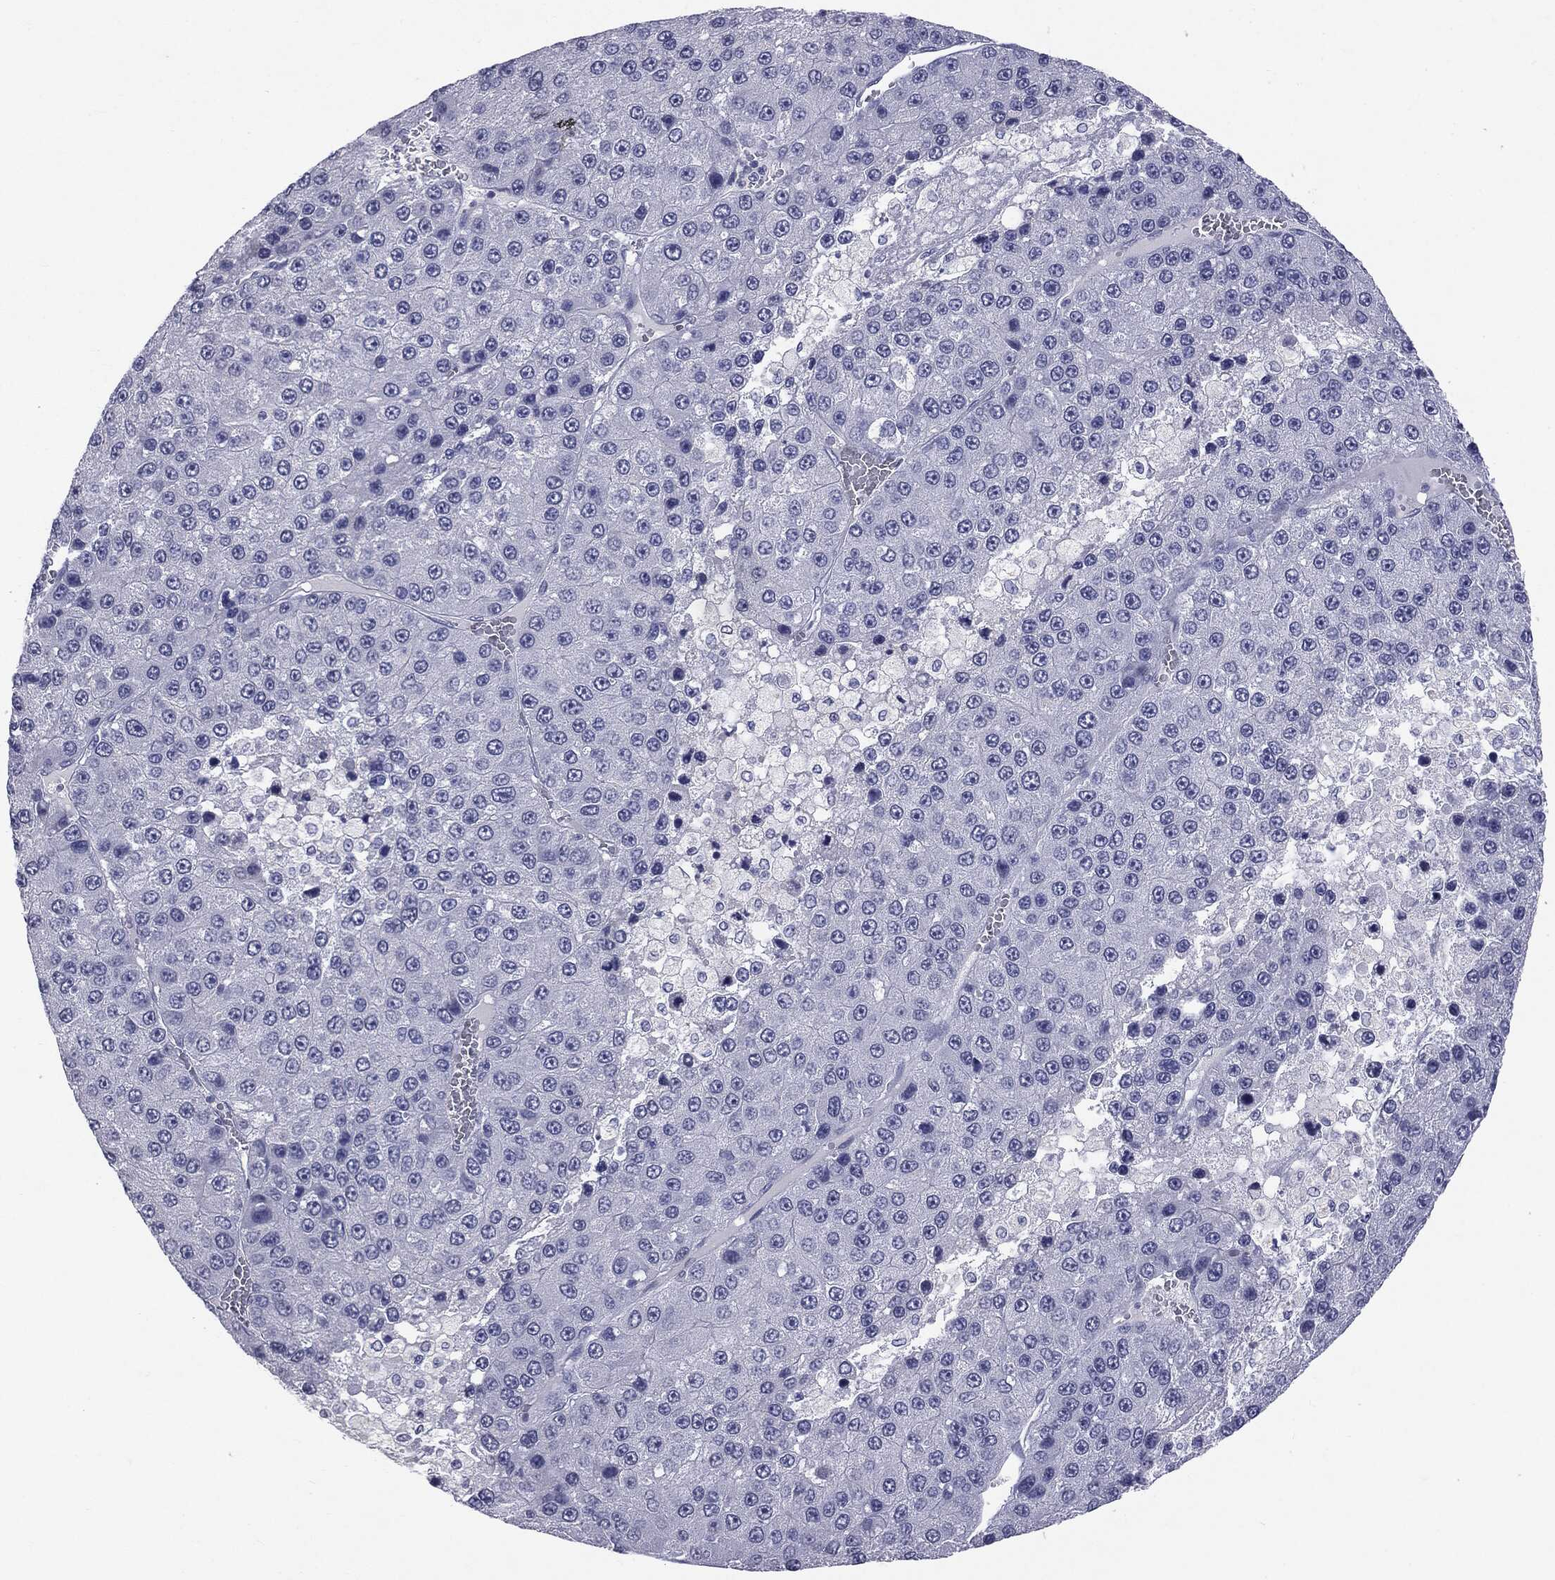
{"staining": {"intensity": "negative", "quantity": "none", "location": "none"}, "tissue": "liver cancer", "cell_type": "Tumor cells", "image_type": "cancer", "snomed": [{"axis": "morphology", "description": "Carcinoma, Hepatocellular, NOS"}, {"axis": "topography", "description": "Liver"}], "caption": "A micrograph of liver hepatocellular carcinoma stained for a protein exhibits no brown staining in tumor cells.", "gene": "TSHB", "patient": {"sex": "female", "age": 73}}